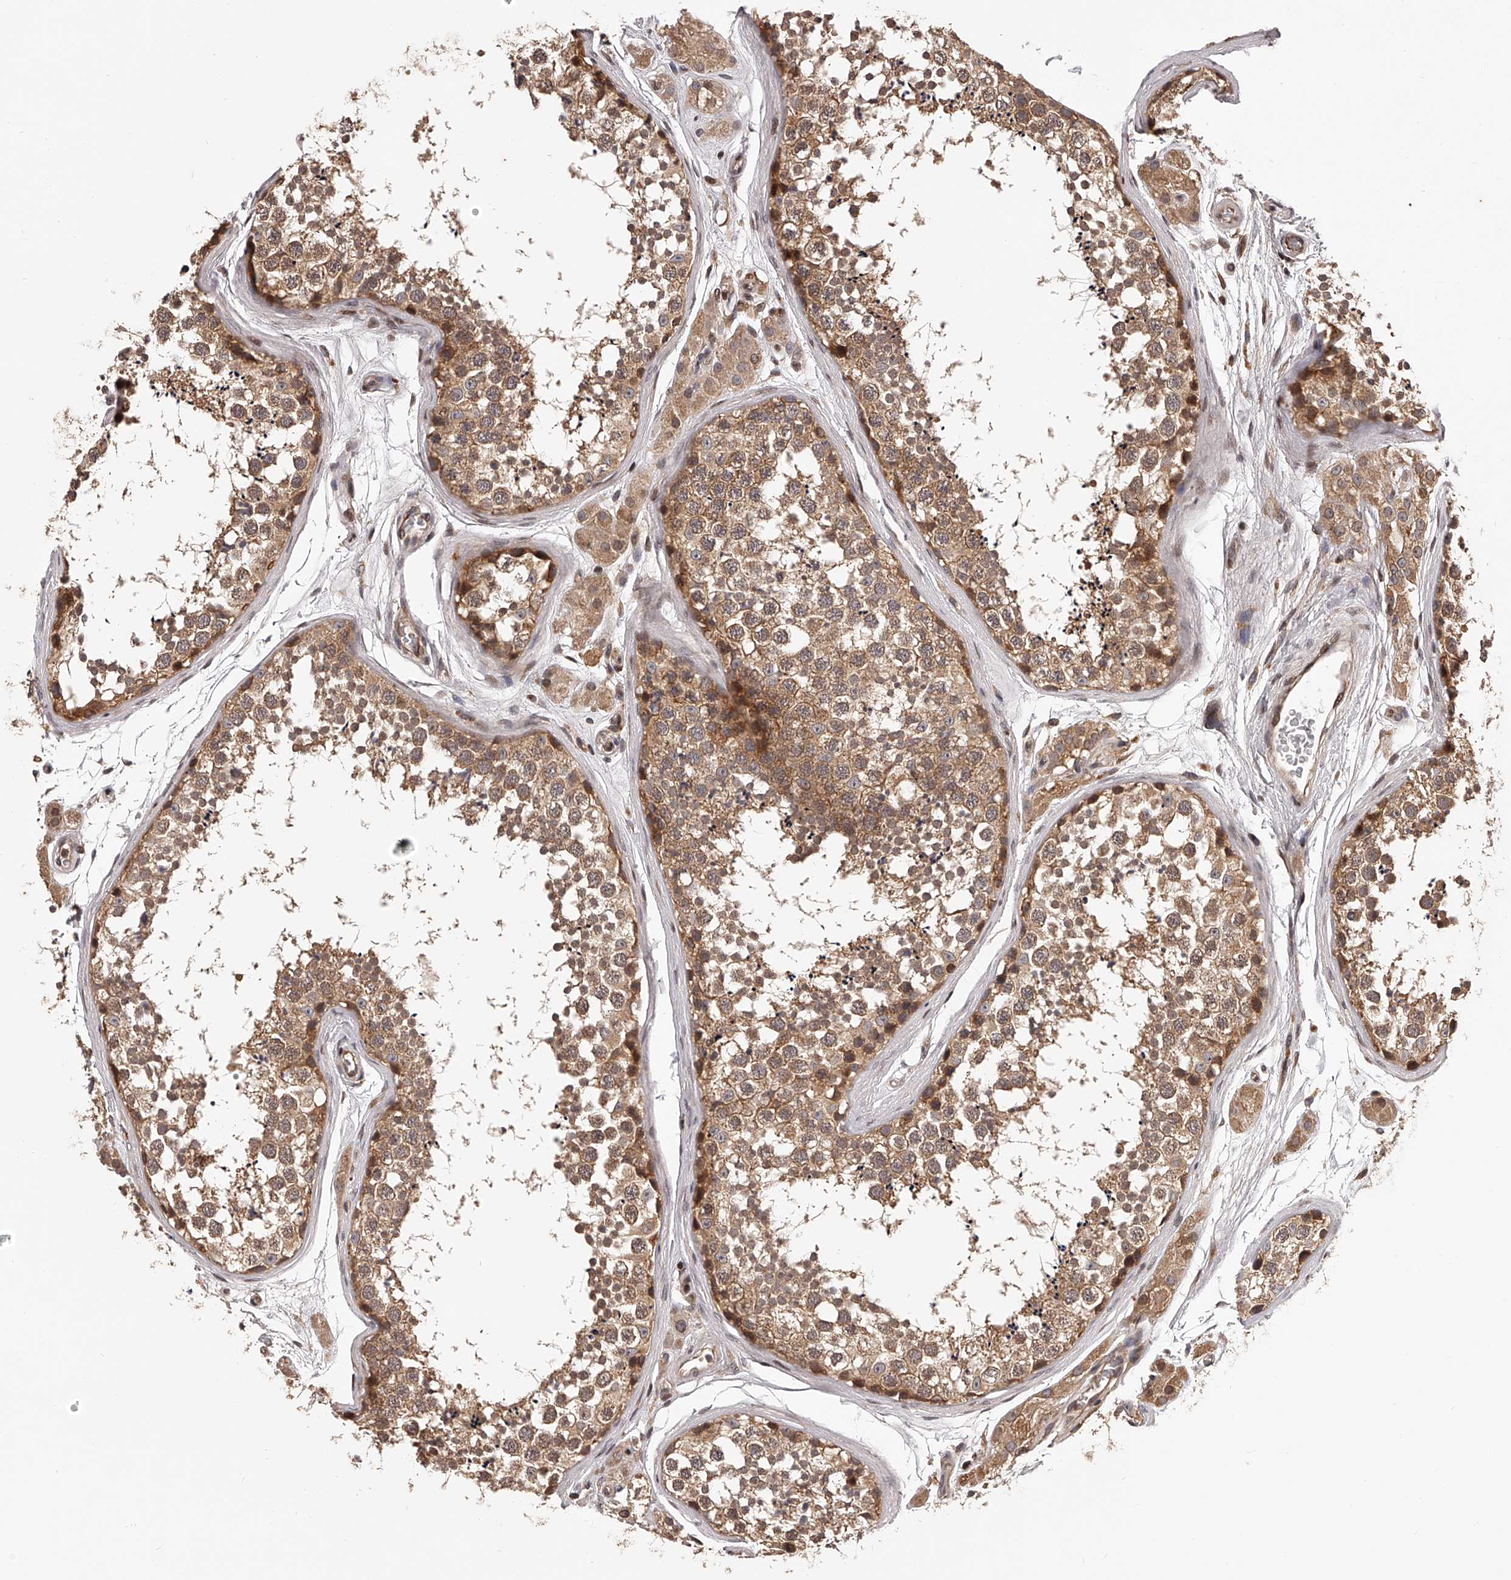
{"staining": {"intensity": "moderate", "quantity": ">75%", "location": "cytoplasmic/membranous"}, "tissue": "testis", "cell_type": "Cells in seminiferous ducts", "image_type": "normal", "snomed": [{"axis": "morphology", "description": "Normal tissue, NOS"}, {"axis": "topography", "description": "Testis"}], "caption": "IHC of normal human testis reveals medium levels of moderate cytoplasmic/membranous positivity in approximately >75% of cells in seminiferous ducts.", "gene": "PFDN2", "patient": {"sex": "male", "age": 56}}